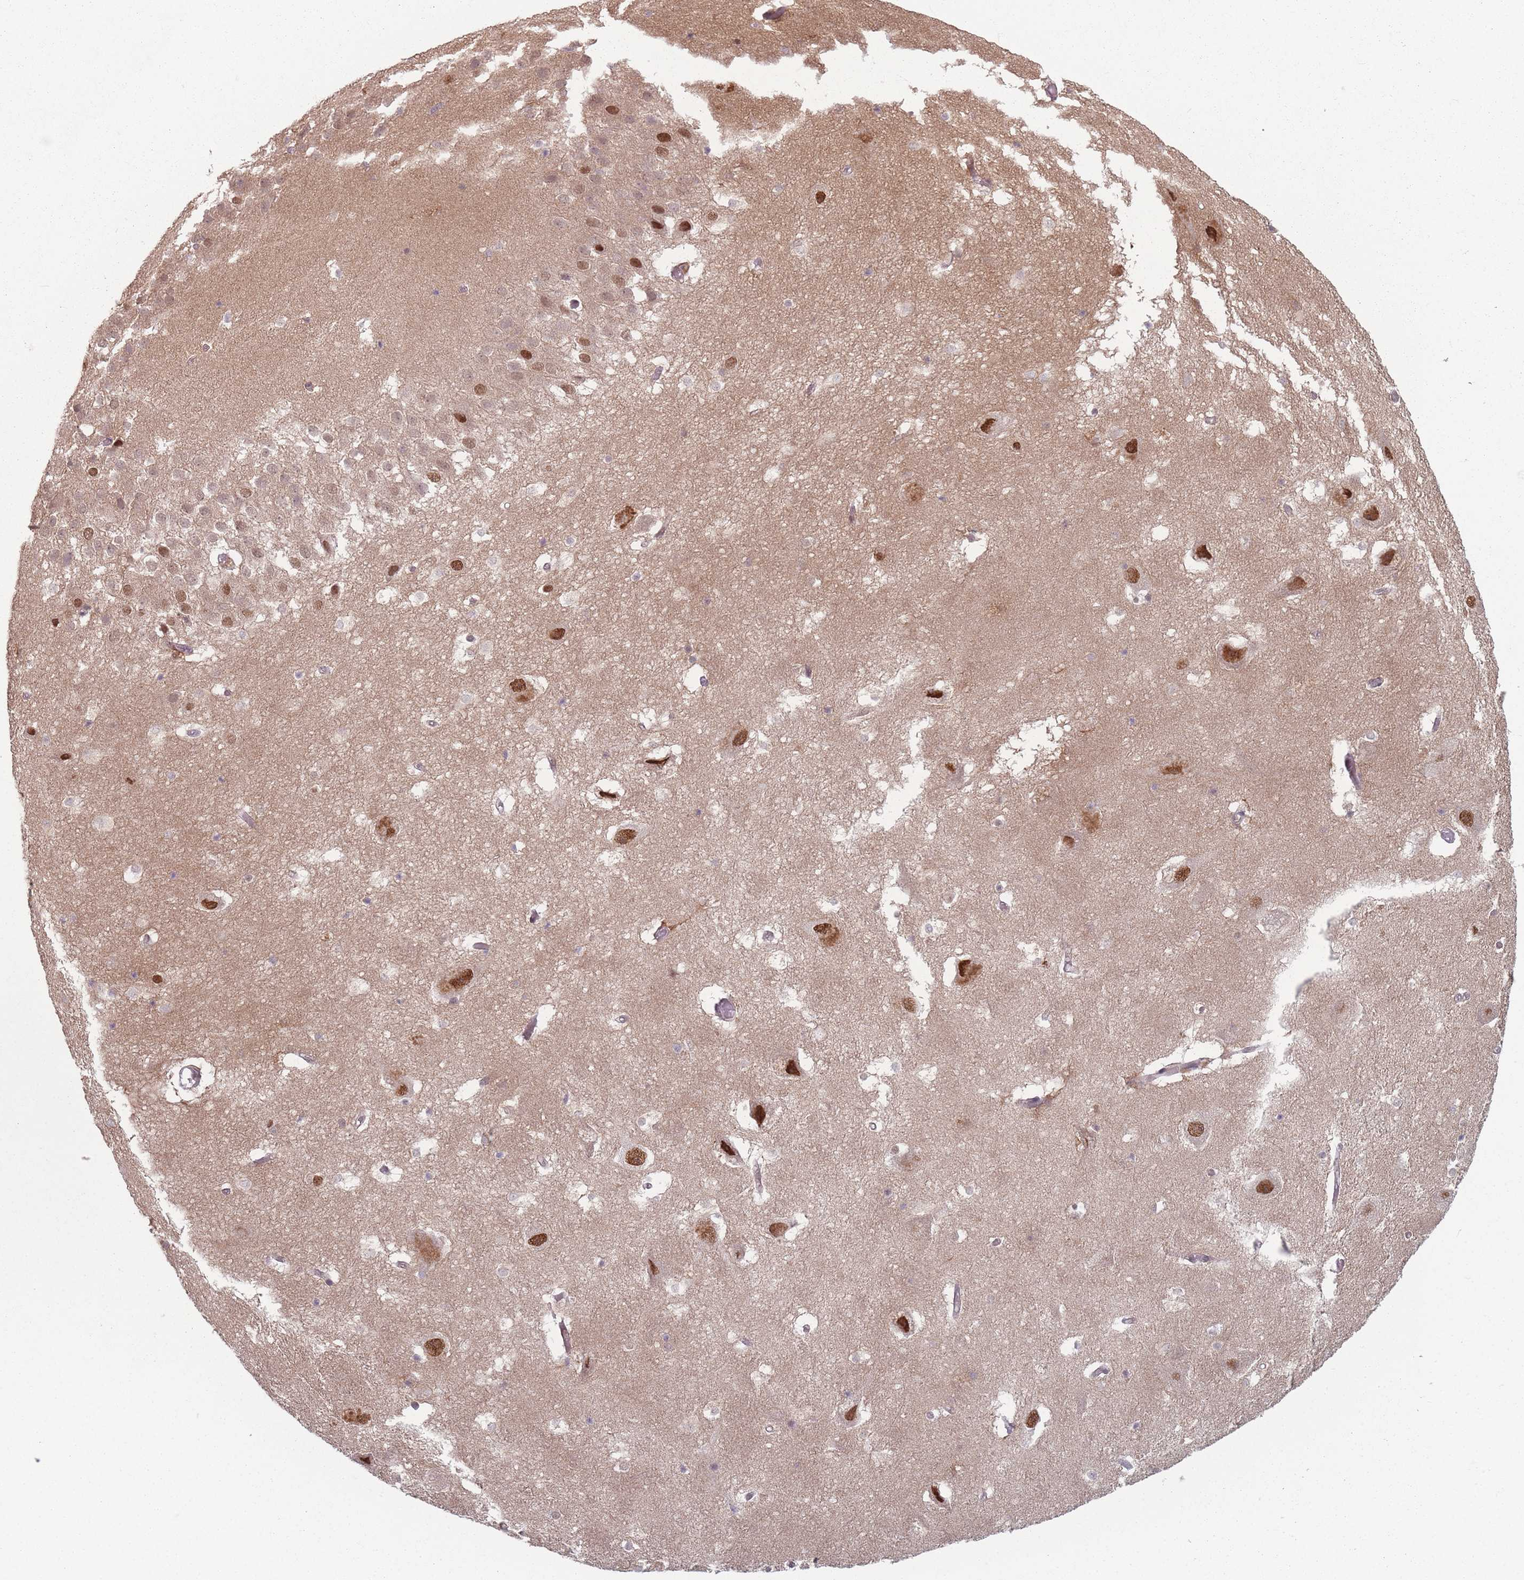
{"staining": {"intensity": "weak", "quantity": "<25%", "location": "nuclear"}, "tissue": "hippocampus", "cell_type": "Glial cells", "image_type": "normal", "snomed": [{"axis": "morphology", "description": "Normal tissue, NOS"}, {"axis": "topography", "description": "Hippocampus"}], "caption": "DAB immunohistochemical staining of normal human hippocampus exhibits no significant expression in glial cells. (Immunohistochemistry (ihc), brightfield microscopy, high magnification).", "gene": "SH3BGRL2", "patient": {"sex": "female", "age": 52}}